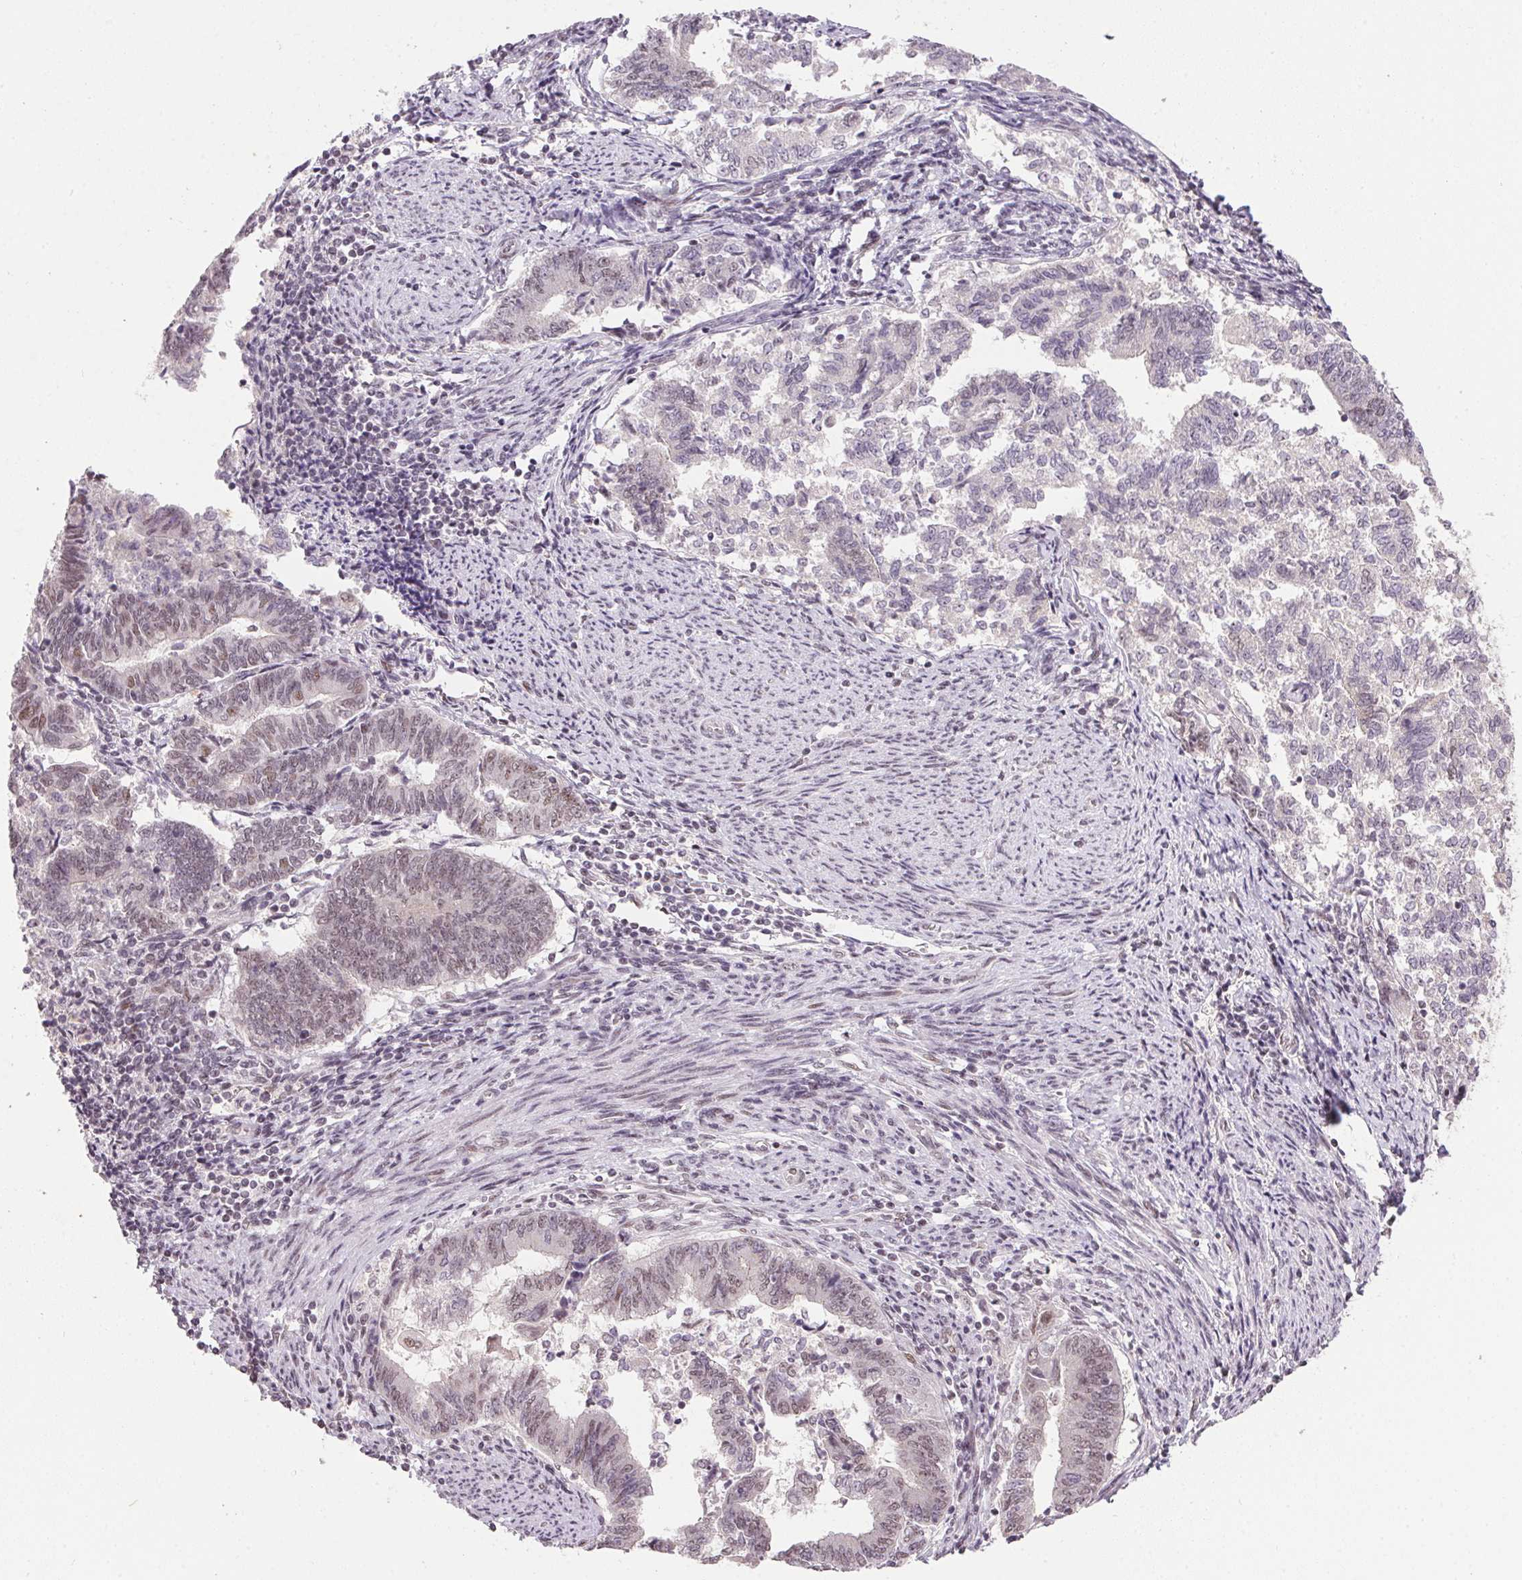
{"staining": {"intensity": "weak", "quantity": "<25%", "location": "nuclear"}, "tissue": "endometrial cancer", "cell_type": "Tumor cells", "image_type": "cancer", "snomed": [{"axis": "morphology", "description": "Adenocarcinoma, NOS"}, {"axis": "topography", "description": "Endometrium"}], "caption": "IHC micrograph of neoplastic tissue: human endometrial cancer (adenocarcinoma) stained with DAB exhibits no significant protein positivity in tumor cells. (Brightfield microscopy of DAB (3,3'-diaminobenzidine) immunohistochemistry at high magnification).", "gene": "KDM4D", "patient": {"sex": "female", "age": 65}}